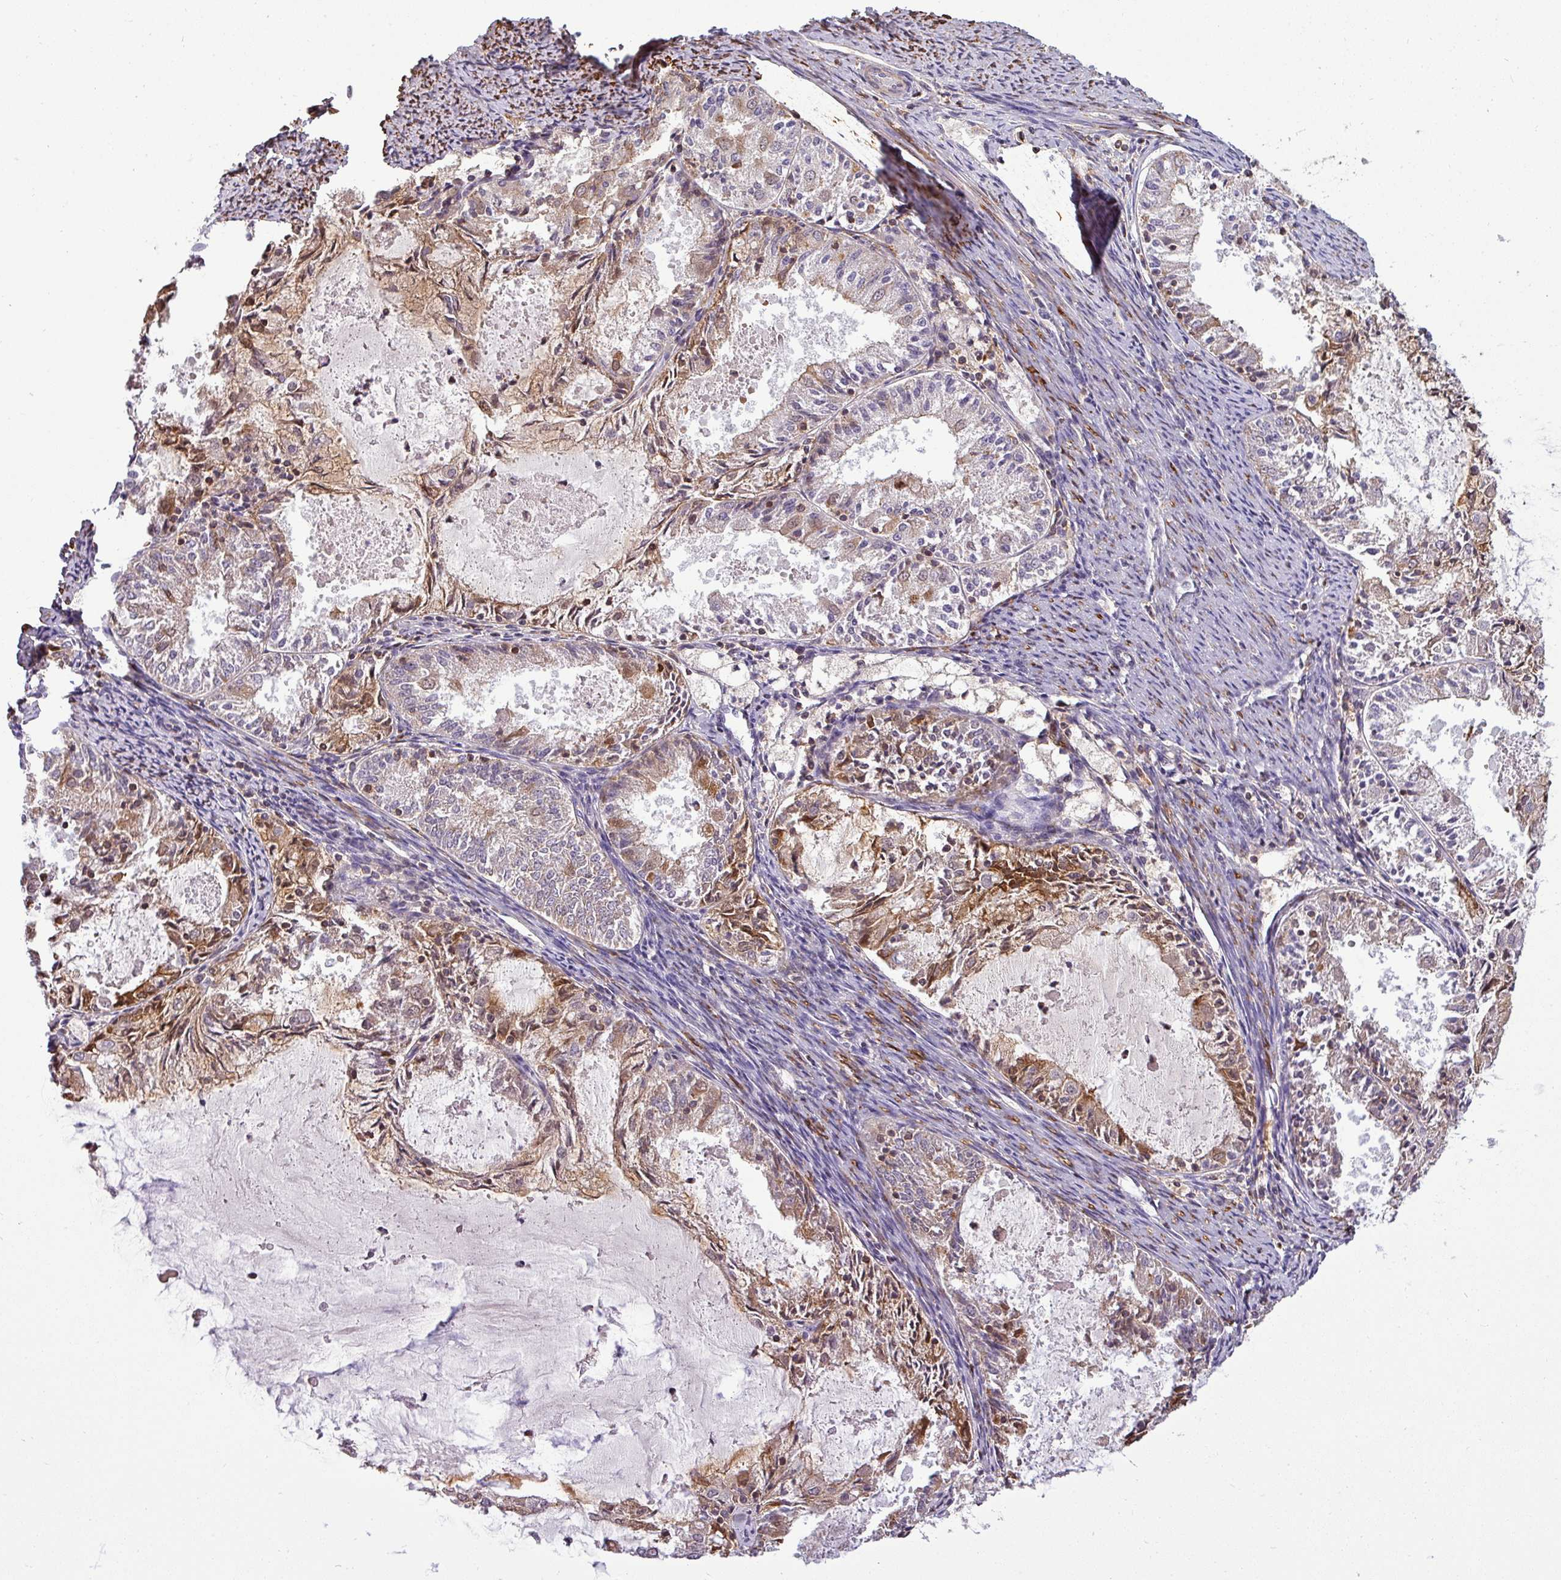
{"staining": {"intensity": "moderate", "quantity": "25%-75%", "location": "cytoplasmic/membranous"}, "tissue": "endometrial cancer", "cell_type": "Tumor cells", "image_type": "cancer", "snomed": [{"axis": "morphology", "description": "Adenocarcinoma, NOS"}, {"axis": "topography", "description": "Endometrium"}], "caption": "DAB immunohistochemical staining of human endometrial cancer demonstrates moderate cytoplasmic/membranous protein staining in about 25%-75% of tumor cells.", "gene": "ZNF835", "patient": {"sex": "female", "age": 57}}